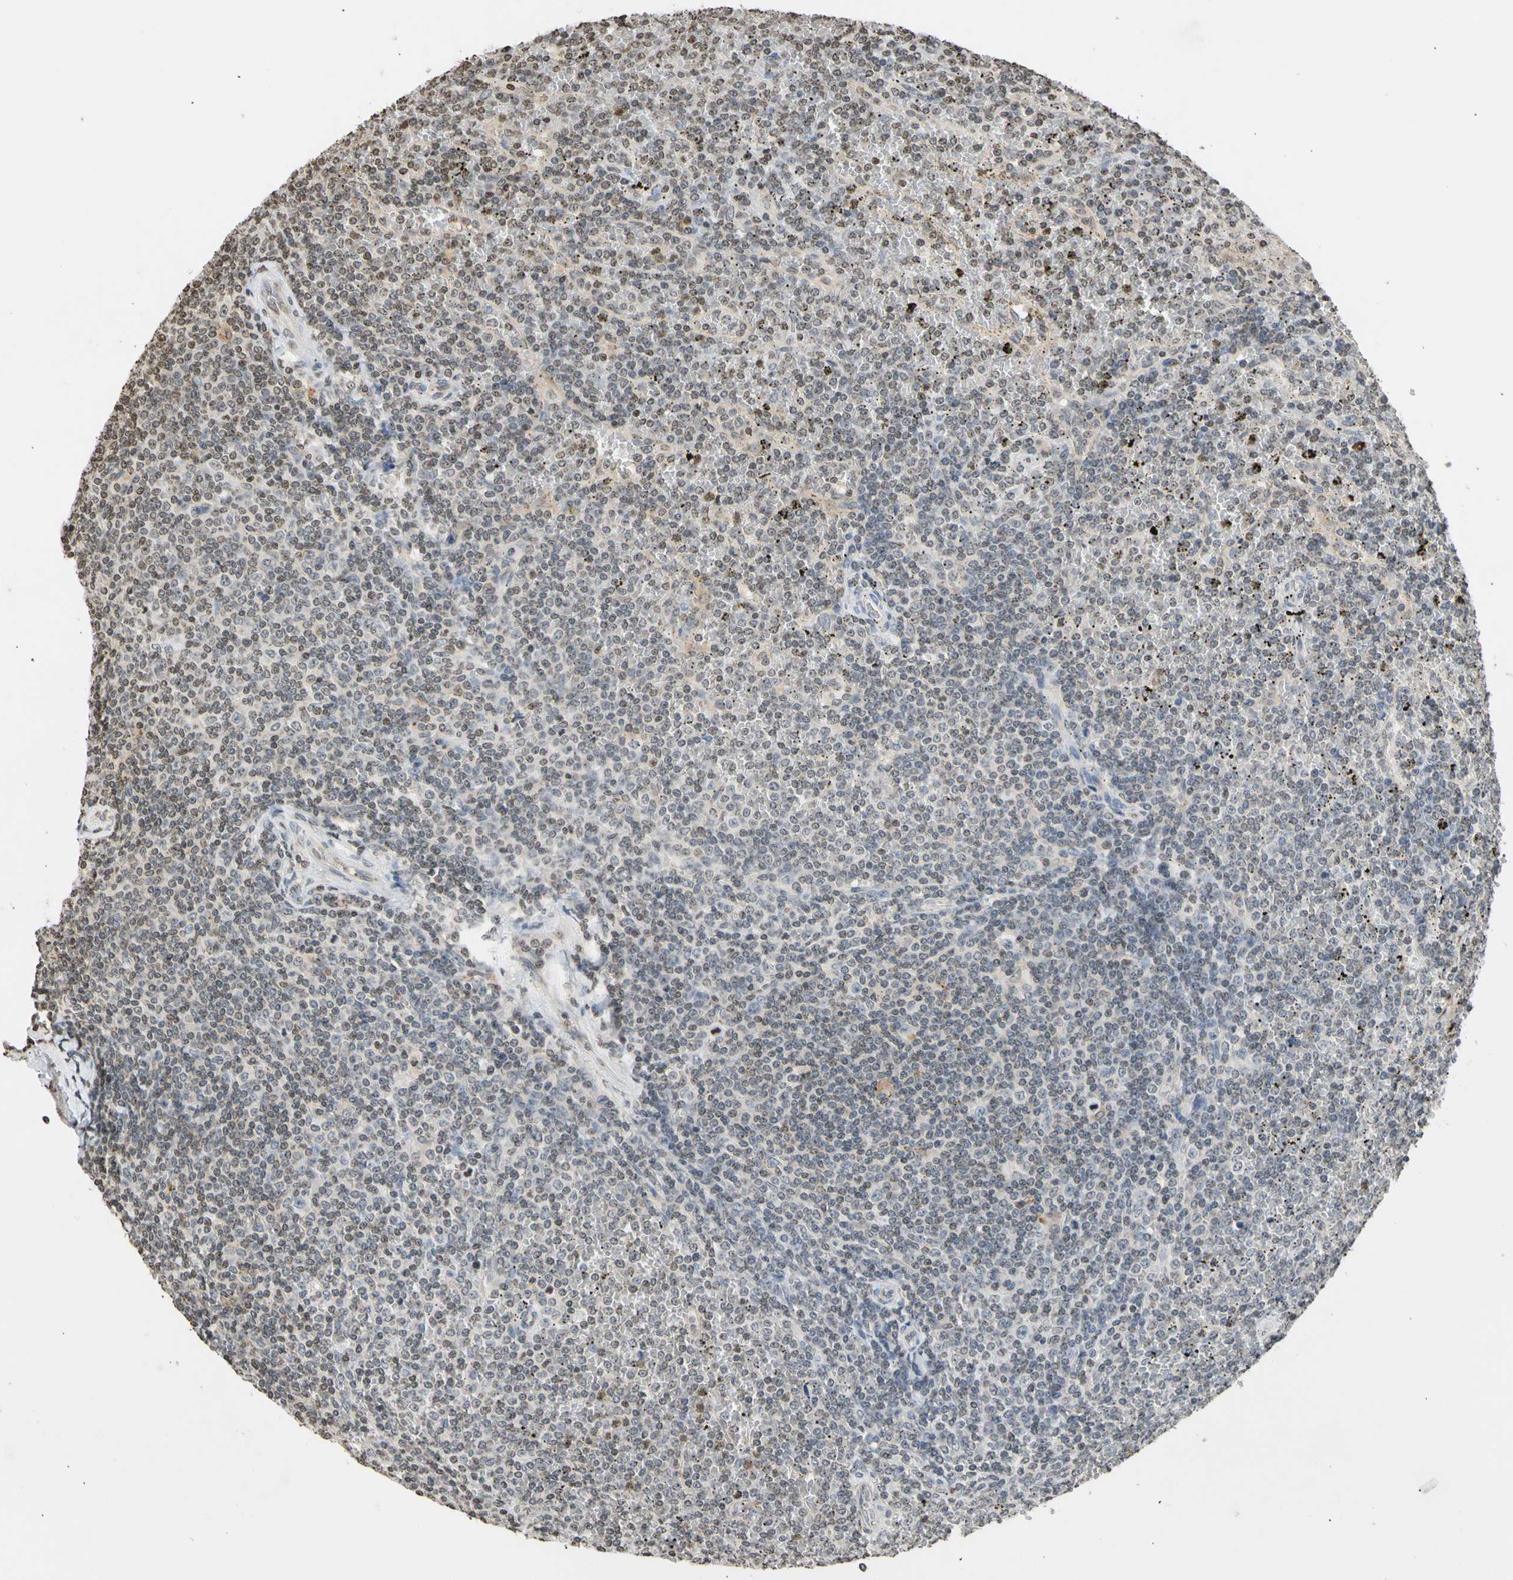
{"staining": {"intensity": "negative", "quantity": "none", "location": "none"}, "tissue": "lymphoma", "cell_type": "Tumor cells", "image_type": "cancer", "snomed": [{"axis": "morphology", "description": "Malignant lymphoma, non-Hodgkin's type, Low grade"}, {"axis": "topography", "description": "Spleen"}], "caption": "Immunohistochemical staining of low-grade malignant lymphoma, non-Hodgkin's type demonstrates no significant staining in tumor cells.", "gene": "GPX4", "patient": {"sex": "female", "age": 19}}